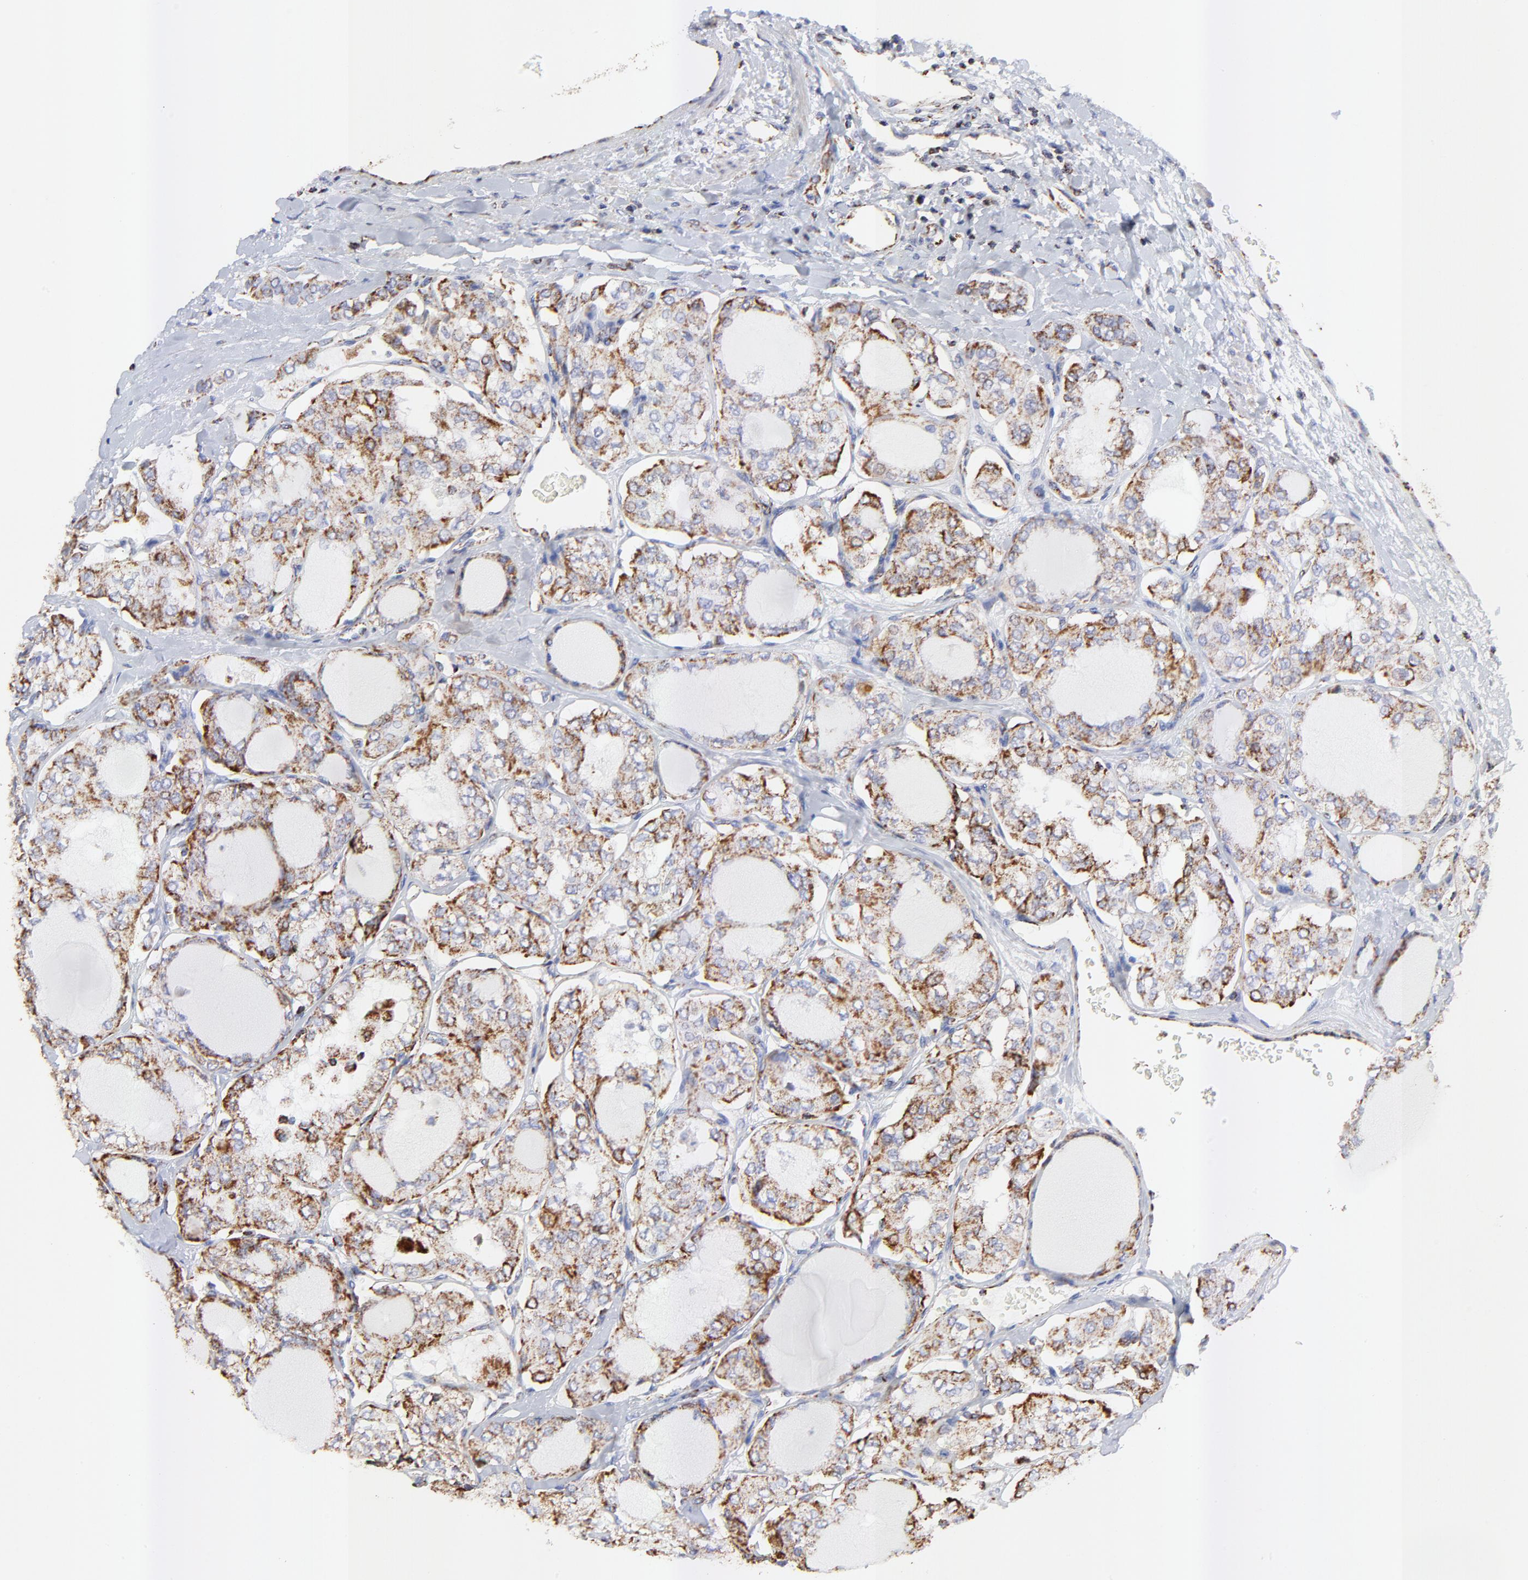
{"staining": {"intensity": "moderate", "quantity": ">75%", "location": "cytoplasmic/membranous"}, "tissue": "thyroid cancer", "cell_type": "Tumor cells", "image_type": "cancer", "snomed": [{"axis": "morphology", "description": "Papillary adenocarcinoma, NOS"}, {"axis": "topography", "description": "Thyroid gland"}], "caption": "A high-resolution histopathology image shows immunohistochemistry (IHC) staining of thyroid papillary adenocarcinoma, which displays moderate cytoplasmic/membranous expression in approximately >75% of tumor cells.", "gene": "COX4I1", "patient": {"sex": "male", "age": 20}}